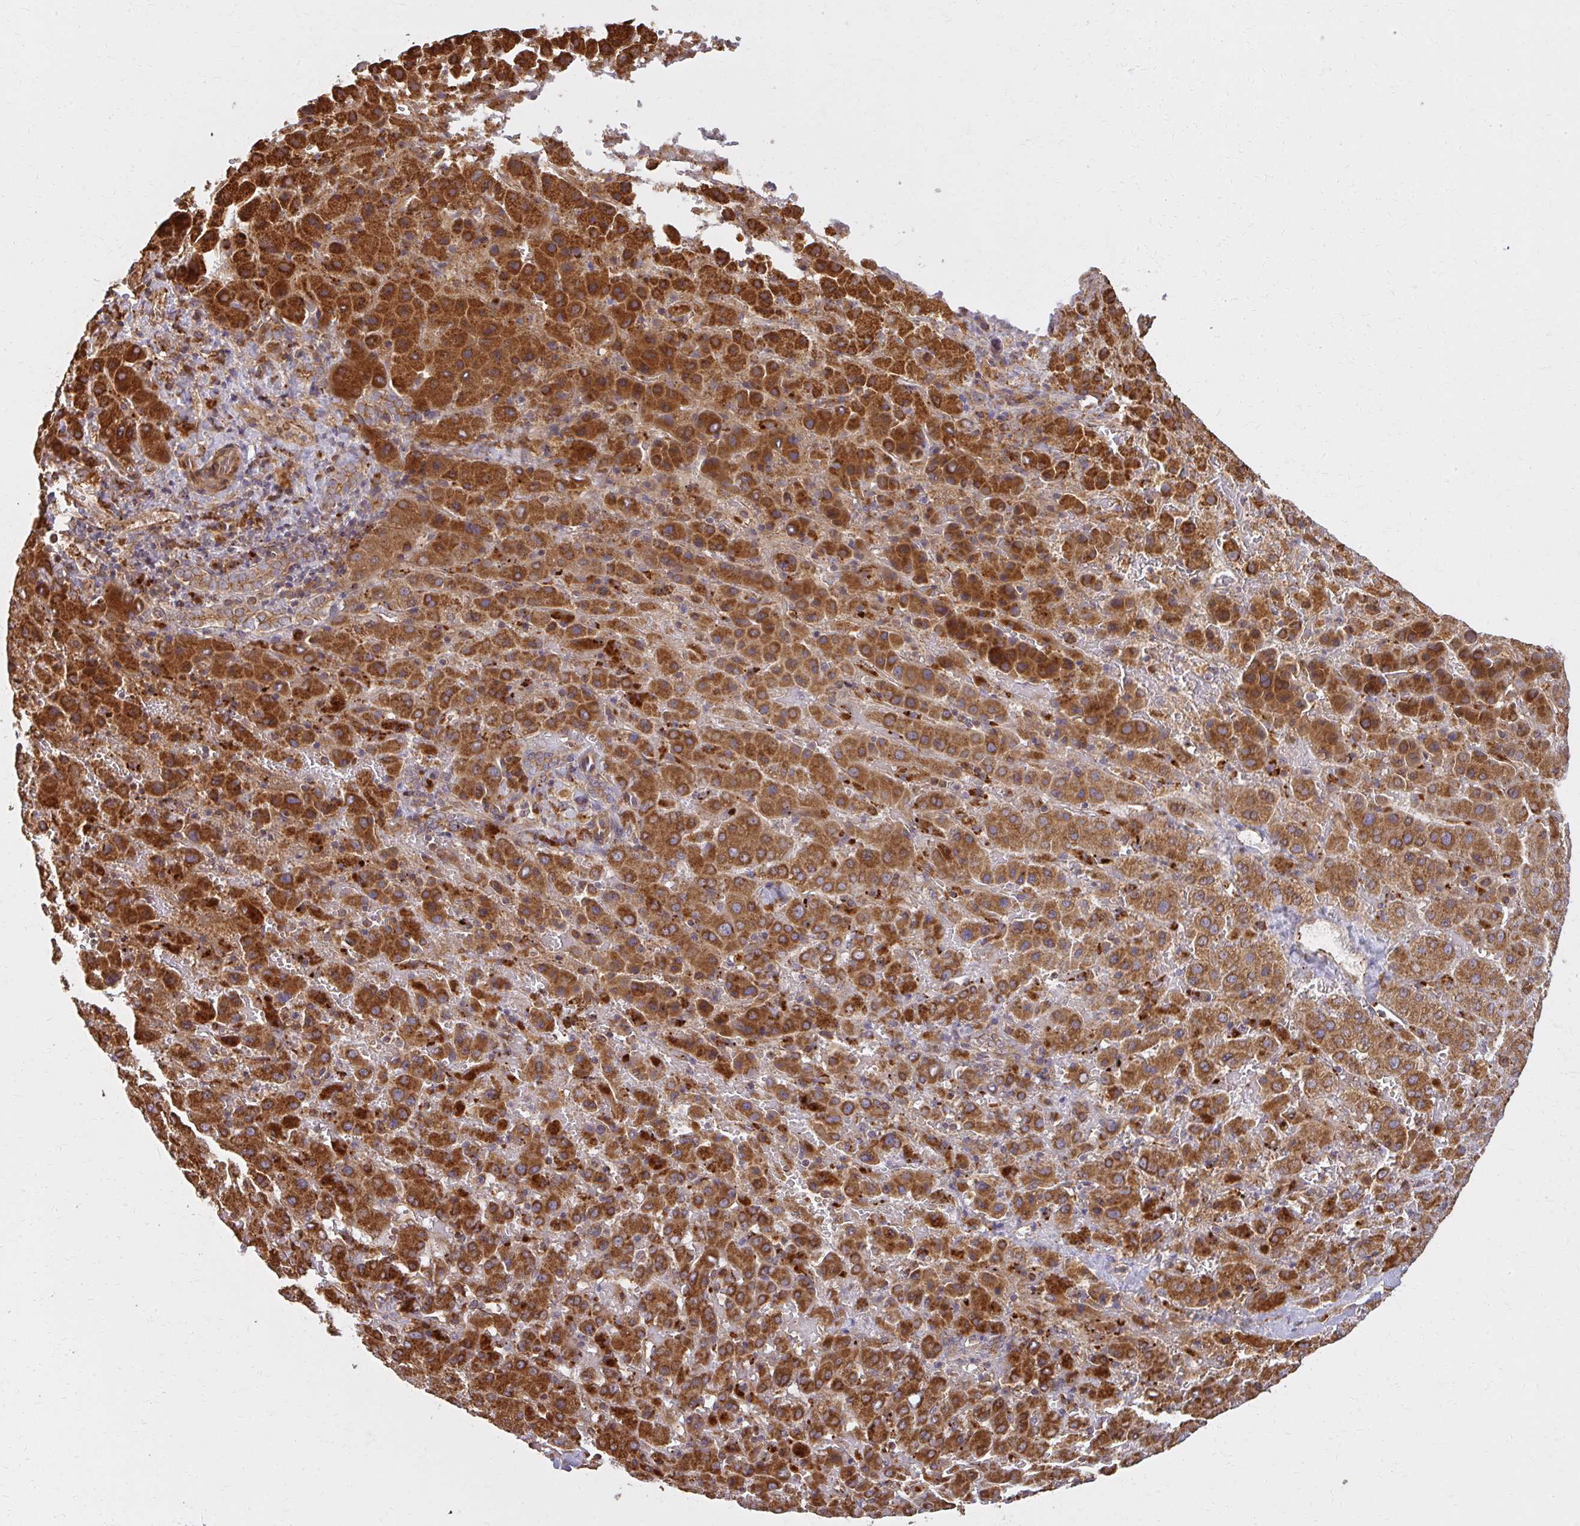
{"staining": {"intensity": "strong", "quantity": ">75%", "location": "cytoplasmic/membranous"}, "tissue": "liver cancer", "cell_type": "Tumor cells", "image_type": "cancer", "snomed": [{"axis": "morphology", "description": "Carcinoma, Hepatocellular, NOS"}, {"axis": "topography", "description": "Liver"}], "caption": "A micrograph of liver hepatocellular carcinoma stained for a protein exhibits strong cytoplasmic/membranous brown staining in tumor cells.", "gene": "GNS", "patient": {"sex": "female", "age": 58}}